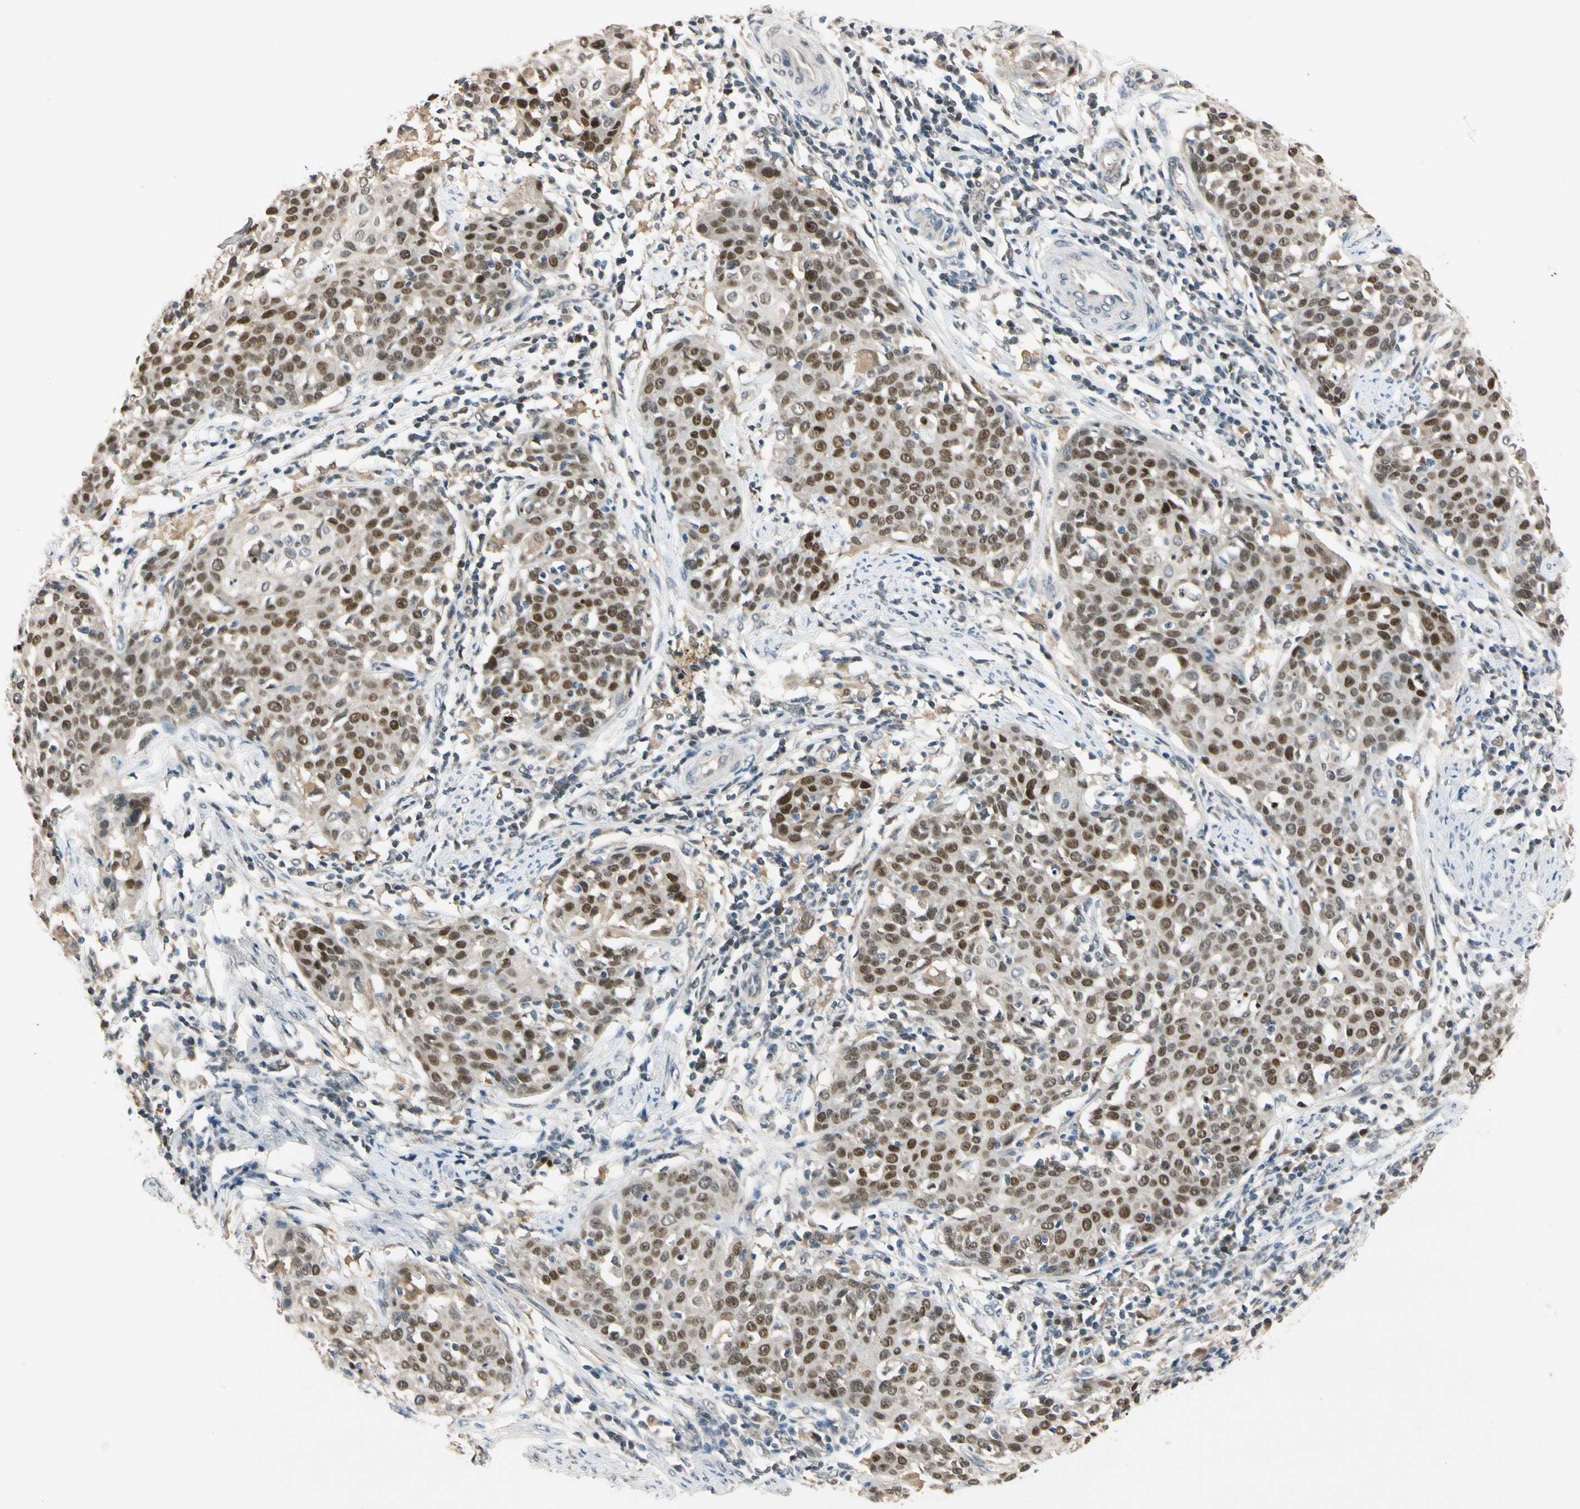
{"staining": {"intensity": "strong", "quantity": ">75%", "location": "cytoplasmic/membranous,nuclear"}, "tissue": "cervical cancer", "cell_type": "Tumor cells", "image_type": "cancer", "snomed": [{"axis": "morphology", "description": "Squamous cell carcinoma, NOS"}, {"axis": "topography", "description": "Cervix"}], "caption": "Cervical squamous cell carcinoma tissue demonstrates strong cytoplasmic/membranous and nuclear positivity in about >75% of tumor cells", "gene": "RIOX2", "patient": {"sex": "female", "age": 38}}